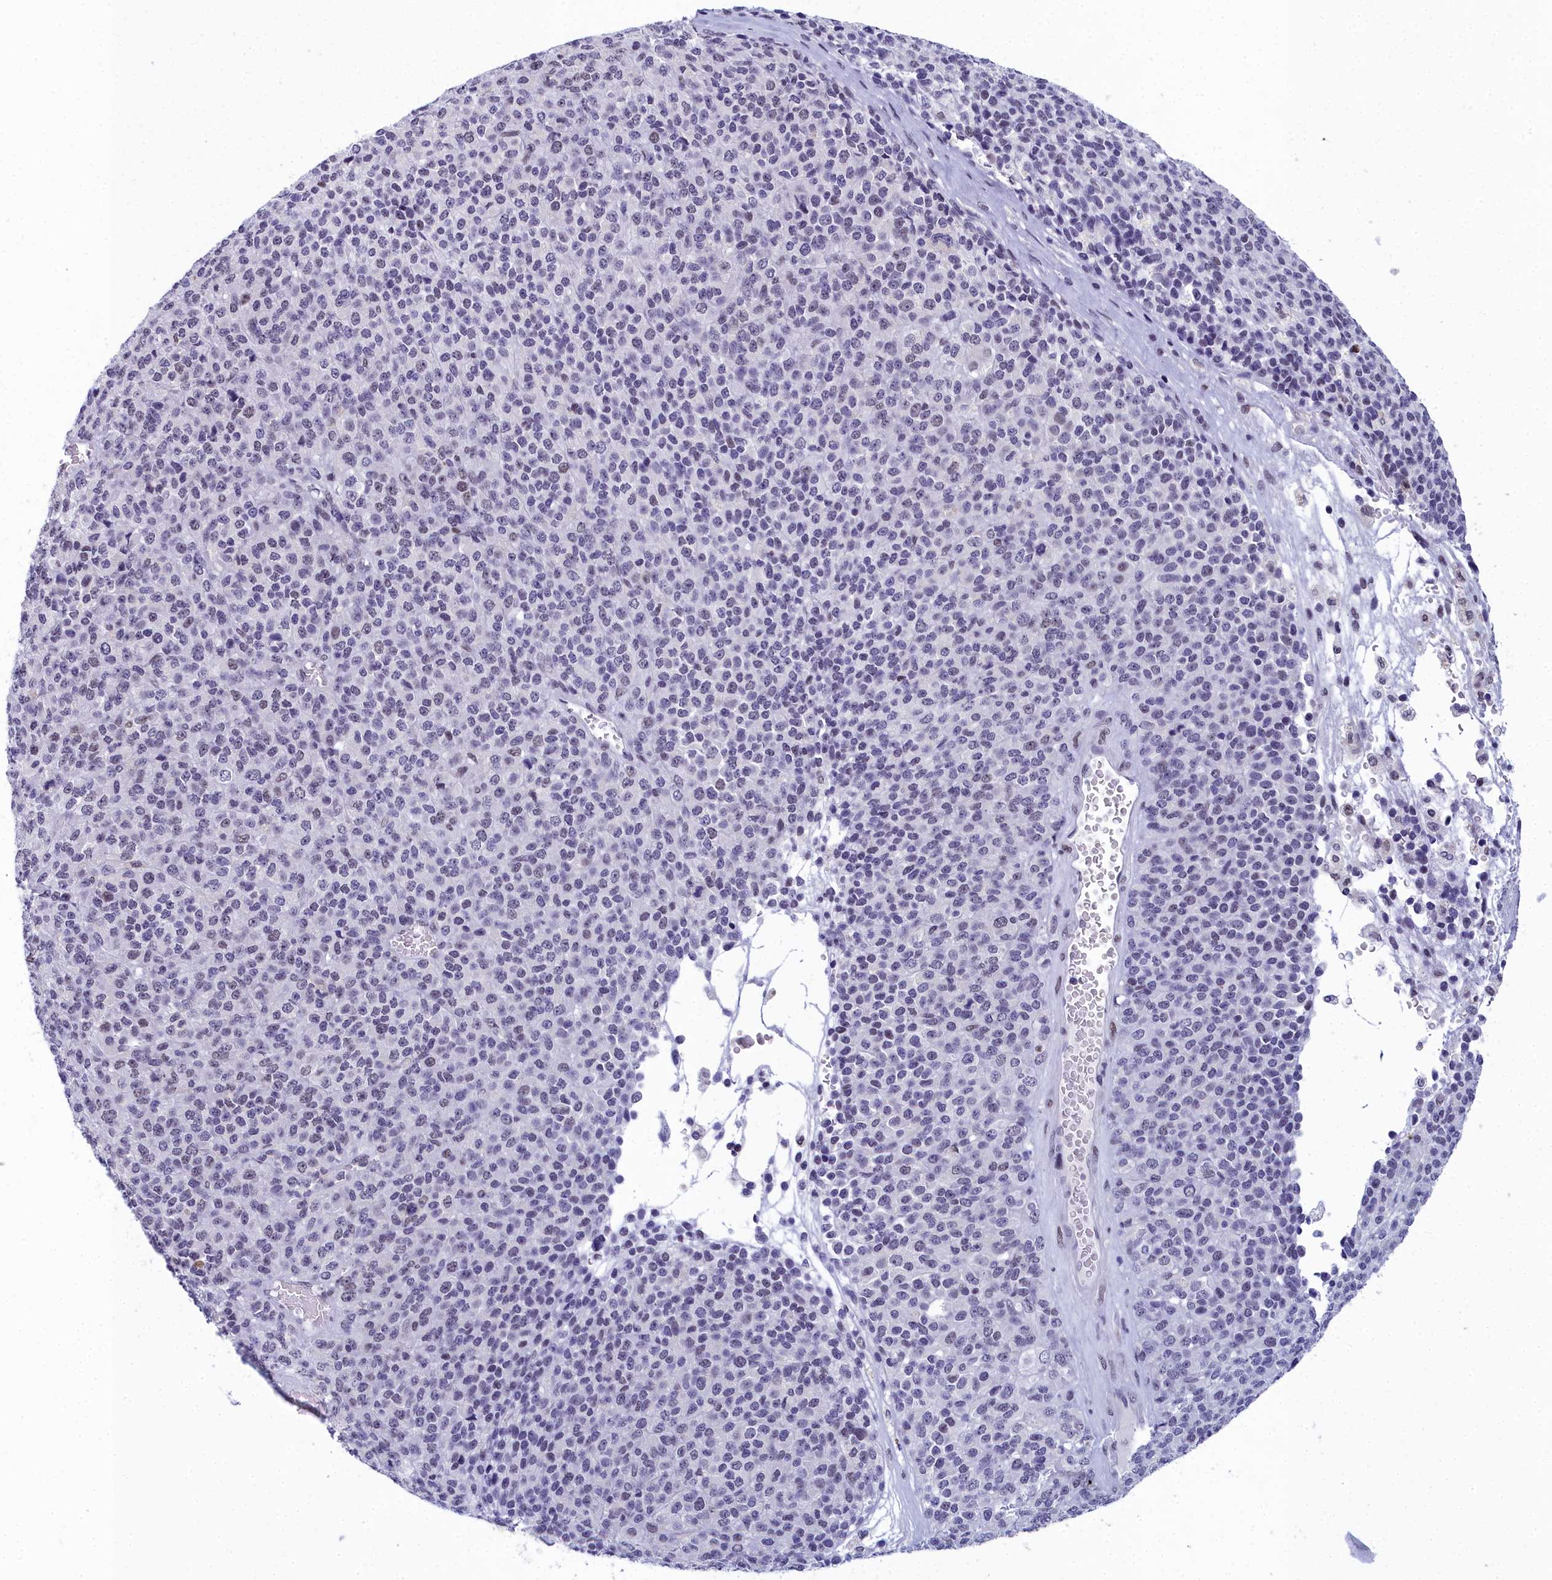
{"staining": {"intensity": "negative", "quantity": "none", "location": "none"}, "tissue": "melanoma", "cell_type": "Tumor cells", "image_type": "cancer", "snomed": [{"axis": "morphology", "description": "Malignant melanoma, Metastatic site"}, {"axis": "topography", "description": "Brain"}], "caption": "High magnification brightfield microscopy of melanoma stained with DAB (brown) and counterstained with hematoxylin (blue): tumor cells show no significant staining.", "gene": "CCDC97", "patient": {"sex": "female", "age": 56}}